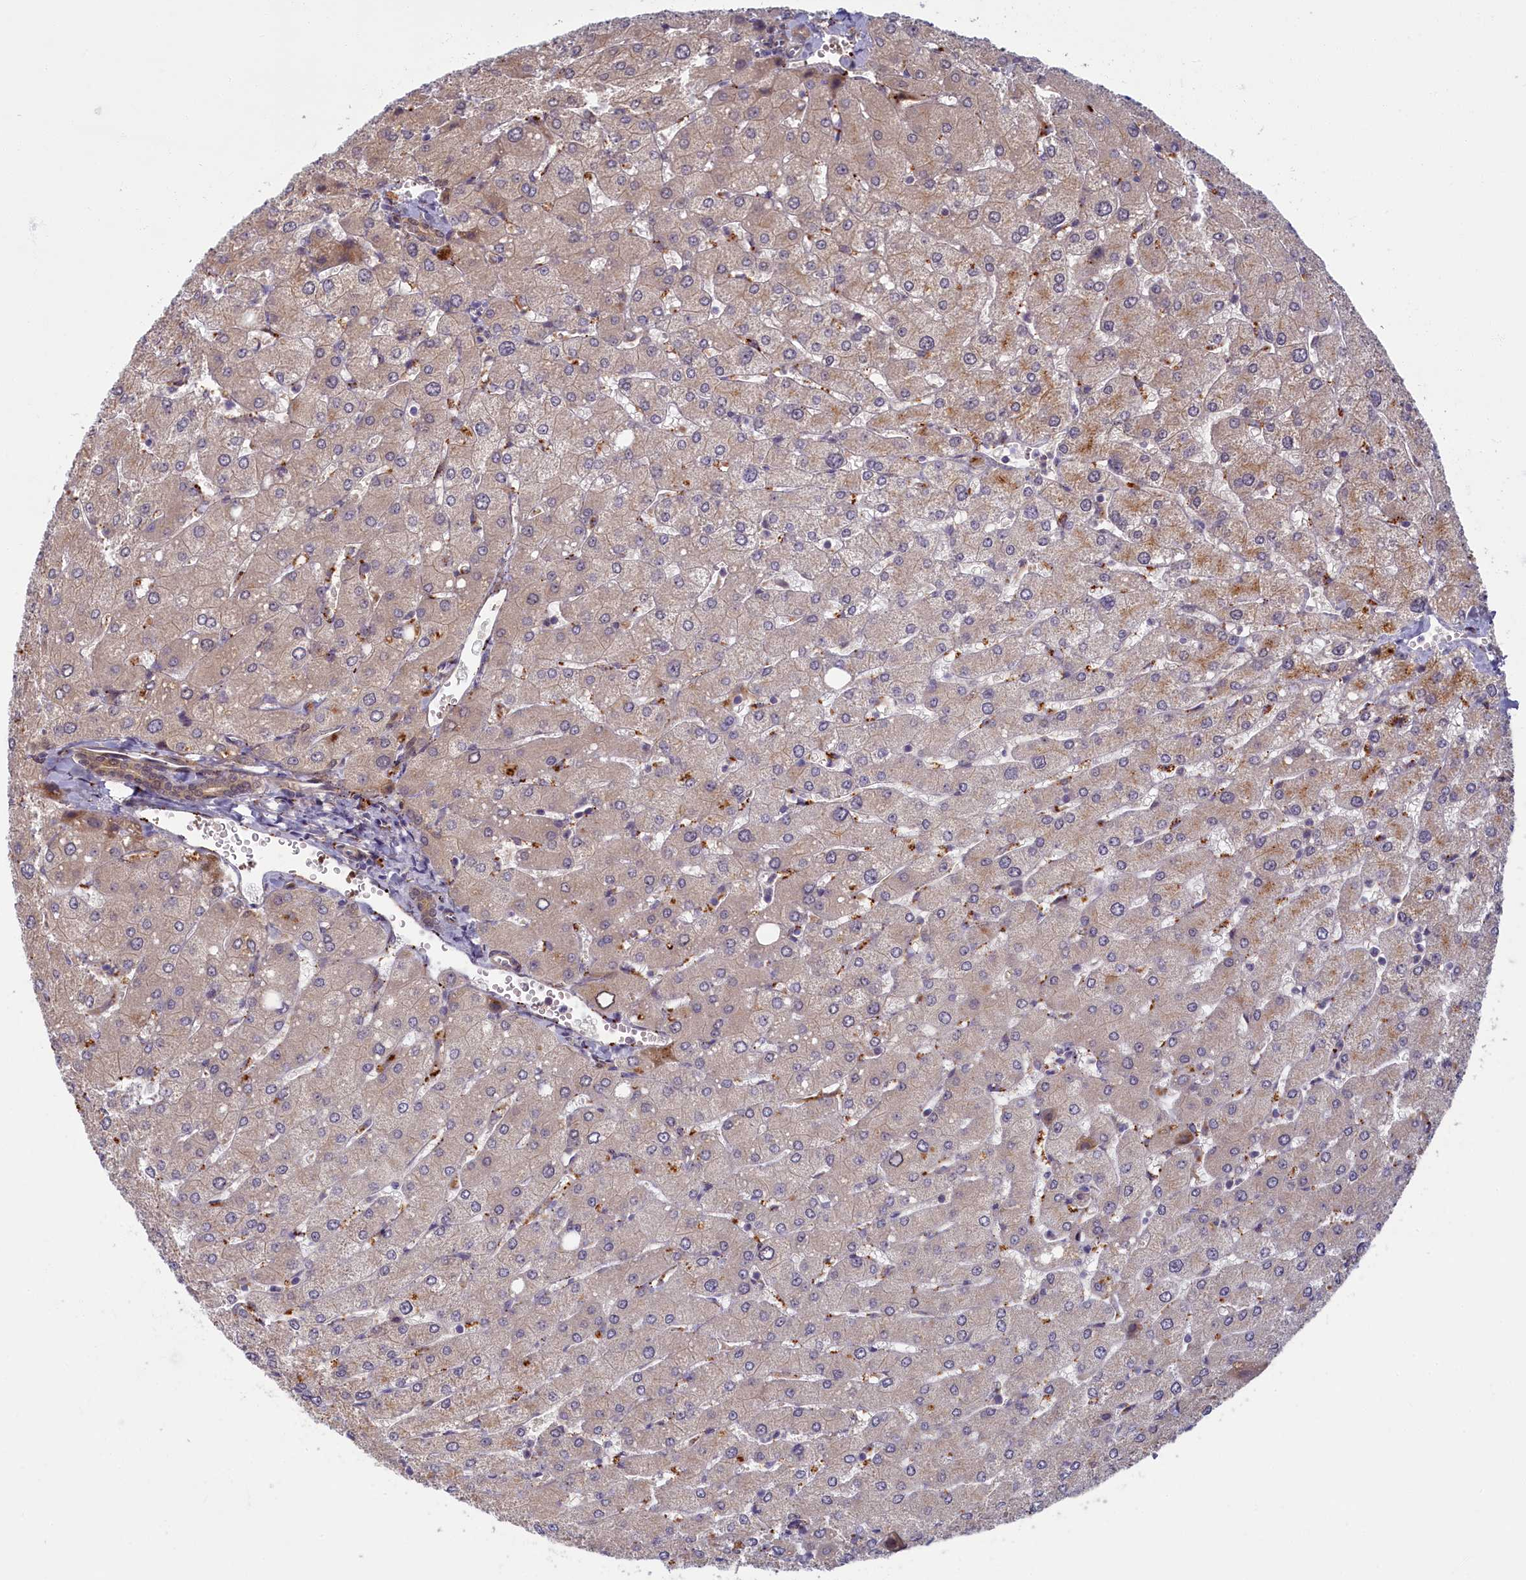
{"staining": {"intensity": "weak", "quantity": "25%-75%", "location": "cytoplasmic/membranous"}, "tissue": "liver", "cell_type": "Cholangiocytes", "image_type": "normal", "snomed": [{"axis": "morphology", "description": "Normal tissue, NOS"}, {"axis": "topography", "description": "Liver"}], "caption": "Human liver stained for a protein (brown) displays weak cytoplasmic/membranous positive positivity in approximately 25%-75% of cholangiocytes.", "gene": "FCSK", "patient": {"sex": "male", "age": 55}}